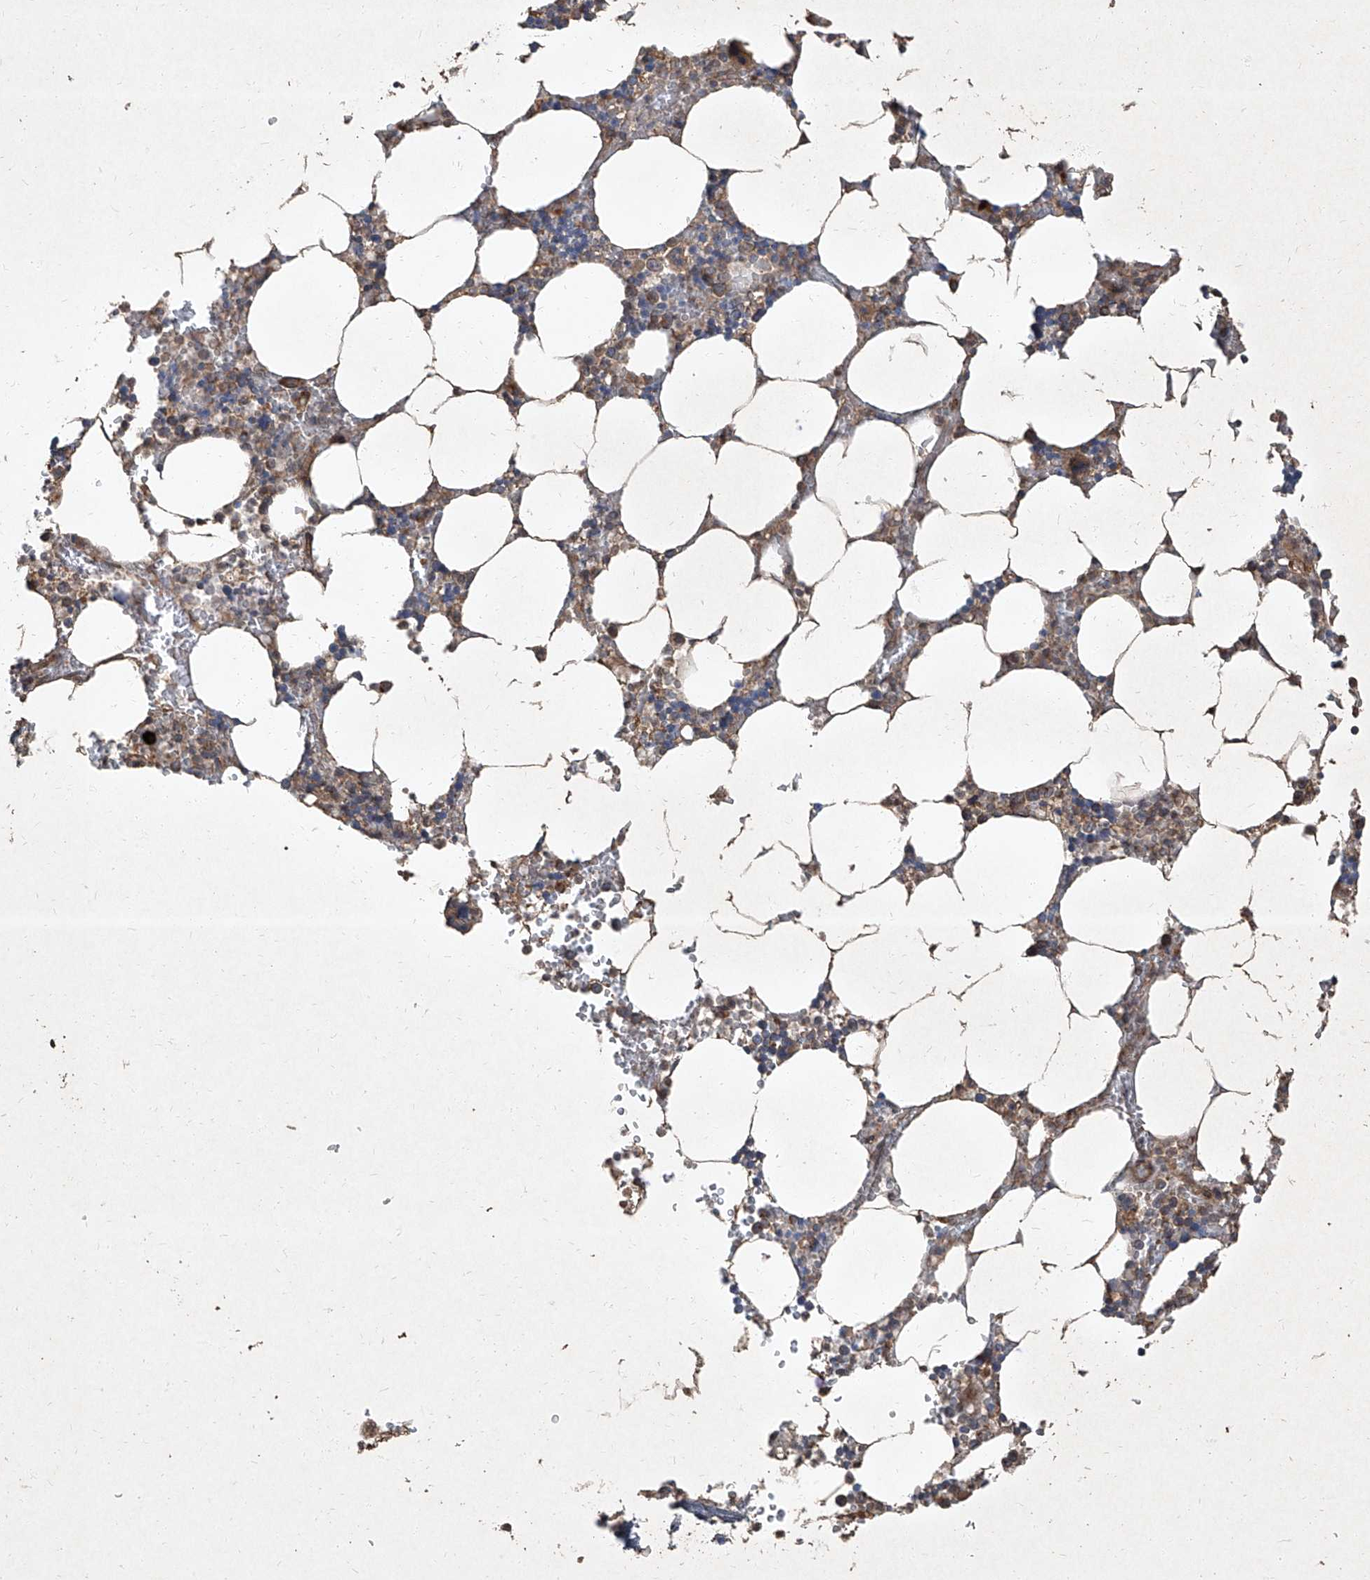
{"staining": {"intensity": "weak", "quantity": "25%-75%", "location": "cytoplasmic/membranous"}, "tissue": "bone marrow", "cell_type": "Hematopoietic cells", "image_type": "normal", "snomed": [{"axis": "morphology", "description": "Normal tissue, NOS"}, {"axis": "topography", "description": "Bone marrow"}], "caption": "Human bone marrow stained with a protein marker demonstrates weak staining in hematopoietic cells.", "gene": "CCN1", "patient": {"sex": "male", "age": 70}}